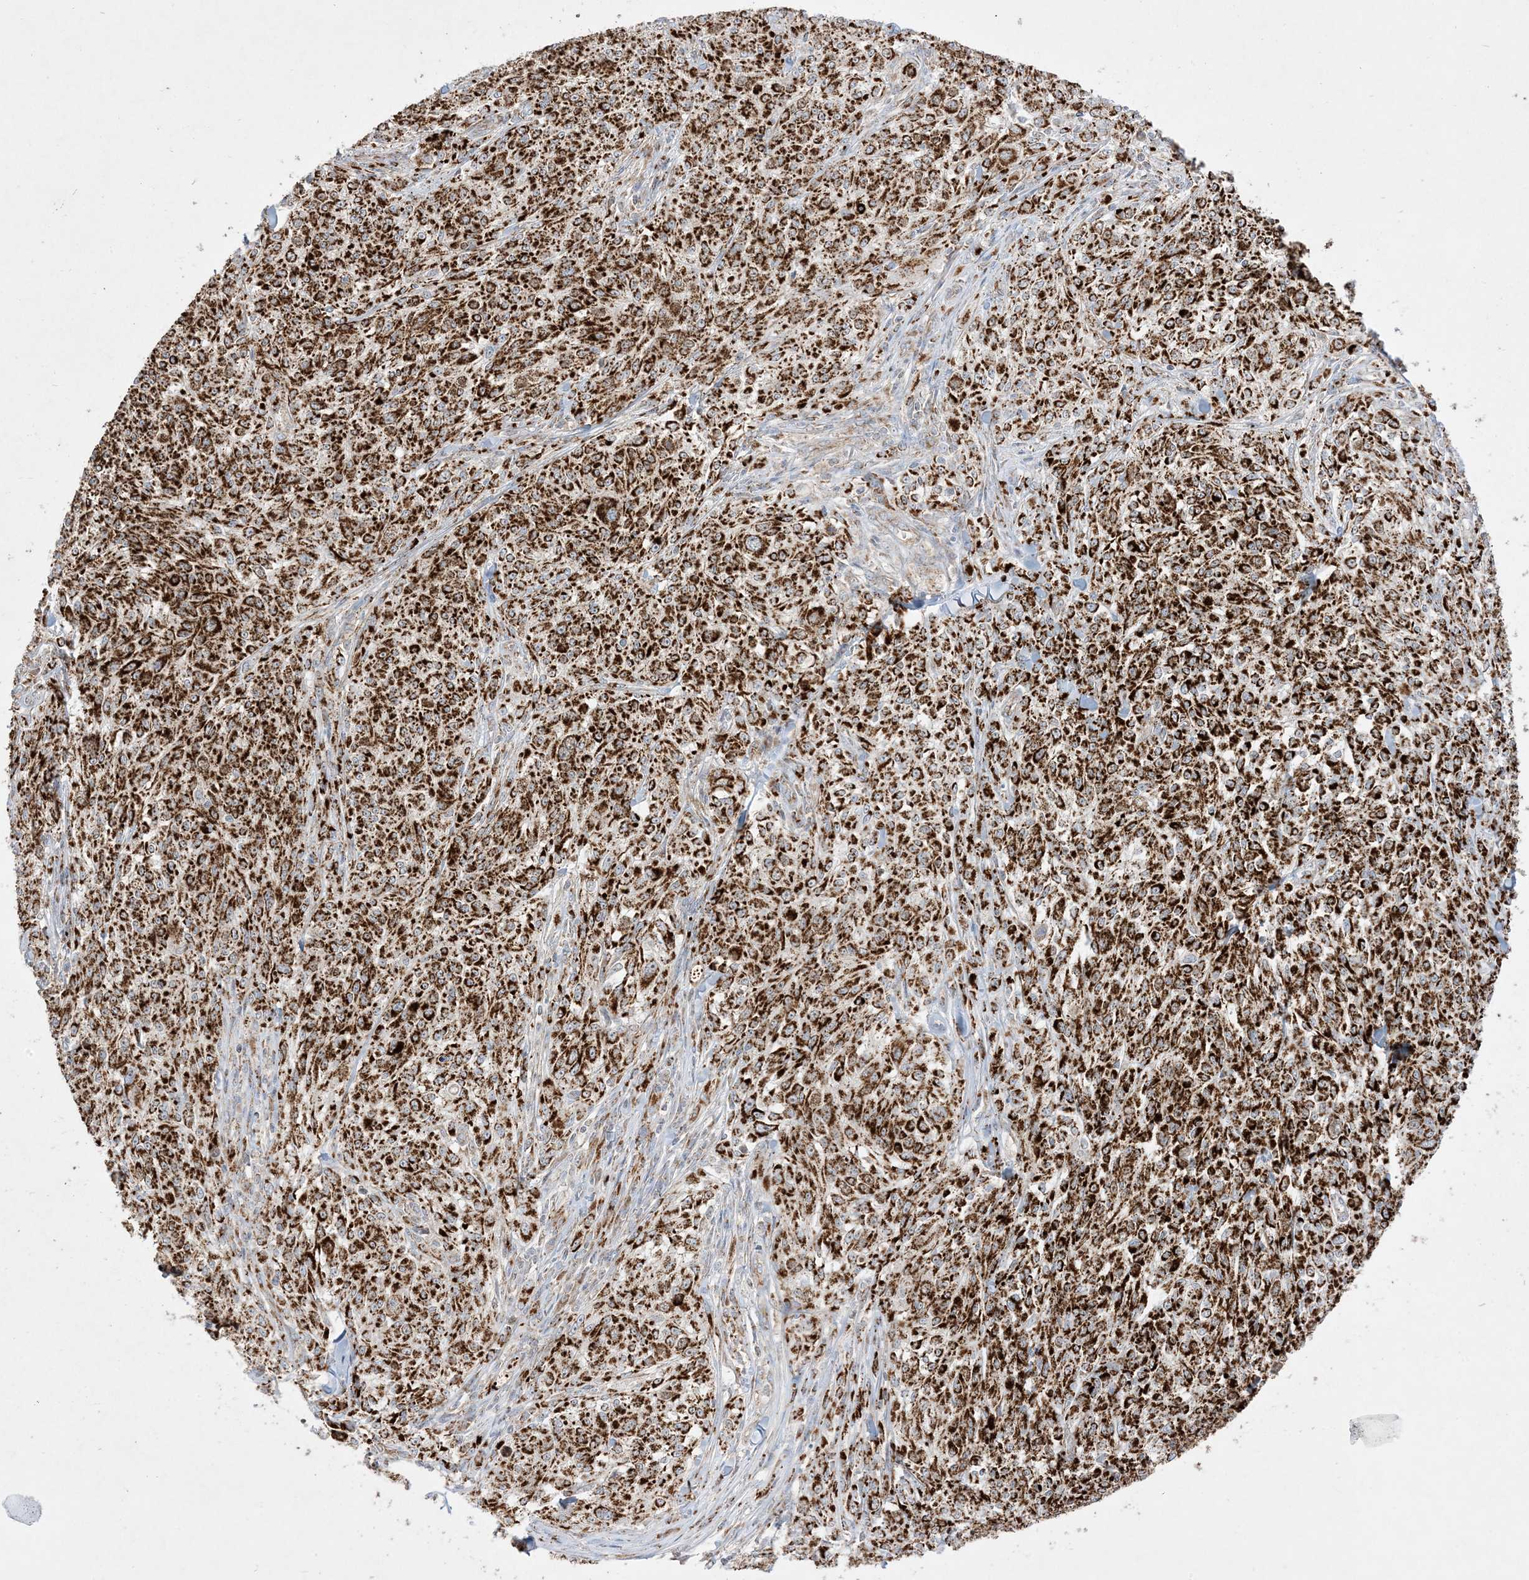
{"staining": {"intensity": "strong", "quantity": ">75%", "location": "cytoplasmic/membranous"}, "tissue": "melanoma", "cell_type": "Tumor cells", "image_type": "cancer", "snomed": [{"axis": "morphology", "description": "Malignant melanoma, NOS"}, {"axis": "topography", "description": "Skin of trunk"}], "caption": "Malignant melanoma stained for a protein exhibits strong cytoplasmic/membranous positivity in tumor cells.", "gene": "NDUFAF3", "patient": {"sex": "male", "age": 71}}